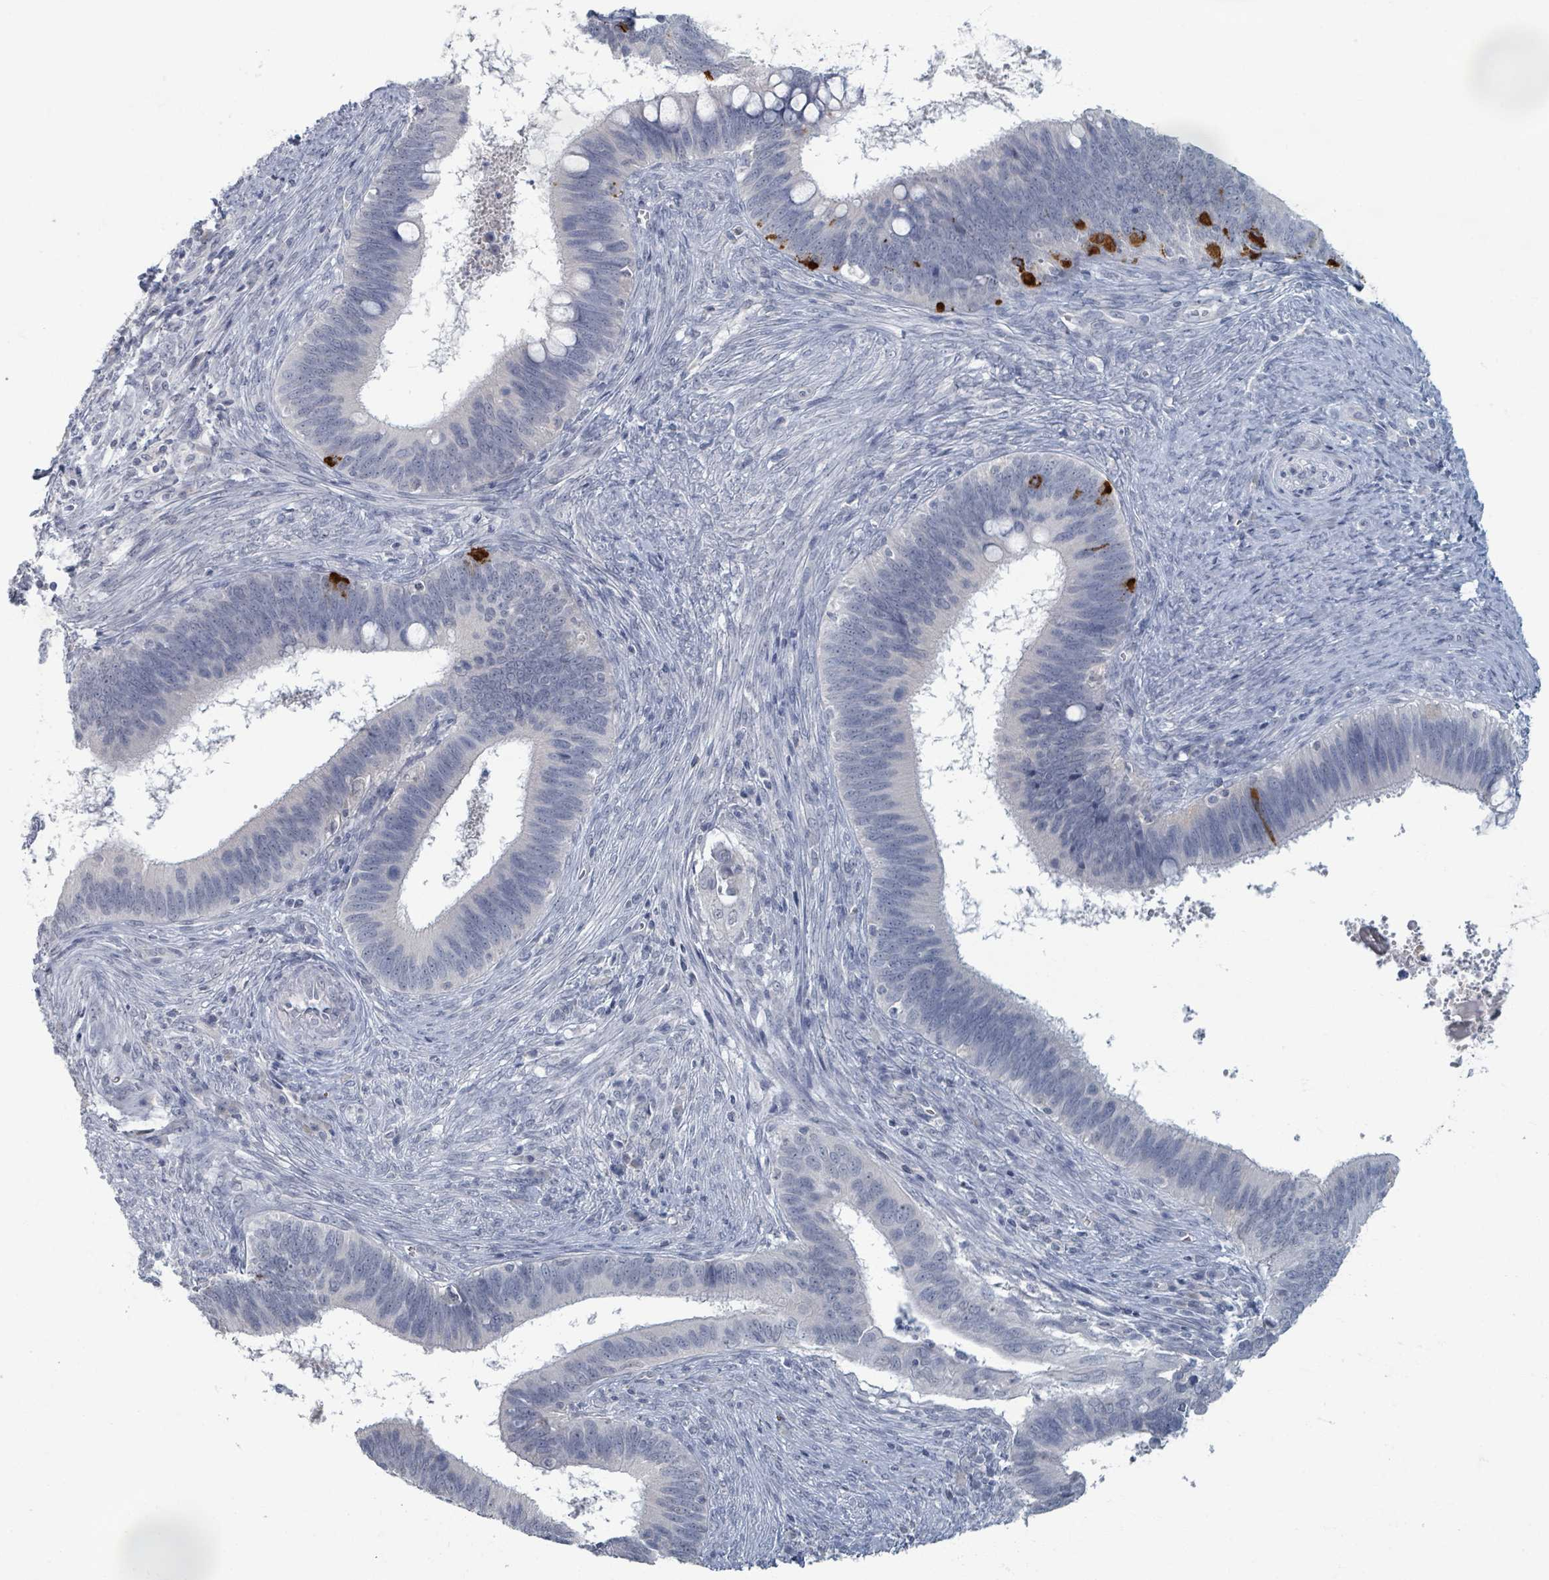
{"staining": {"intensity": "strong", "quantity": "<25%", "location": "cytoplasmic/membranous"}, "tissue": "cervical cancer", "cell_type": "Tumor cells", "image_type": "cancer", "snomed": [{"axis": "morphology", "description": "Adenocarcinoma, NOS"}, {"axis": "topography", "description": "Cervix"}], "caption": "A brown stain highlights strong cytoplasmic/membranous expression of a protein in cervical cancer tumor cells. The protein of interest is stained brown, and the nuclei are stained in blue (DAB (3,3'-diaminobenzidine) IHC with brightfield microscopy, high magnification).", "gene": "WNT11", "patient": {"sex": "female", "age": 42}}